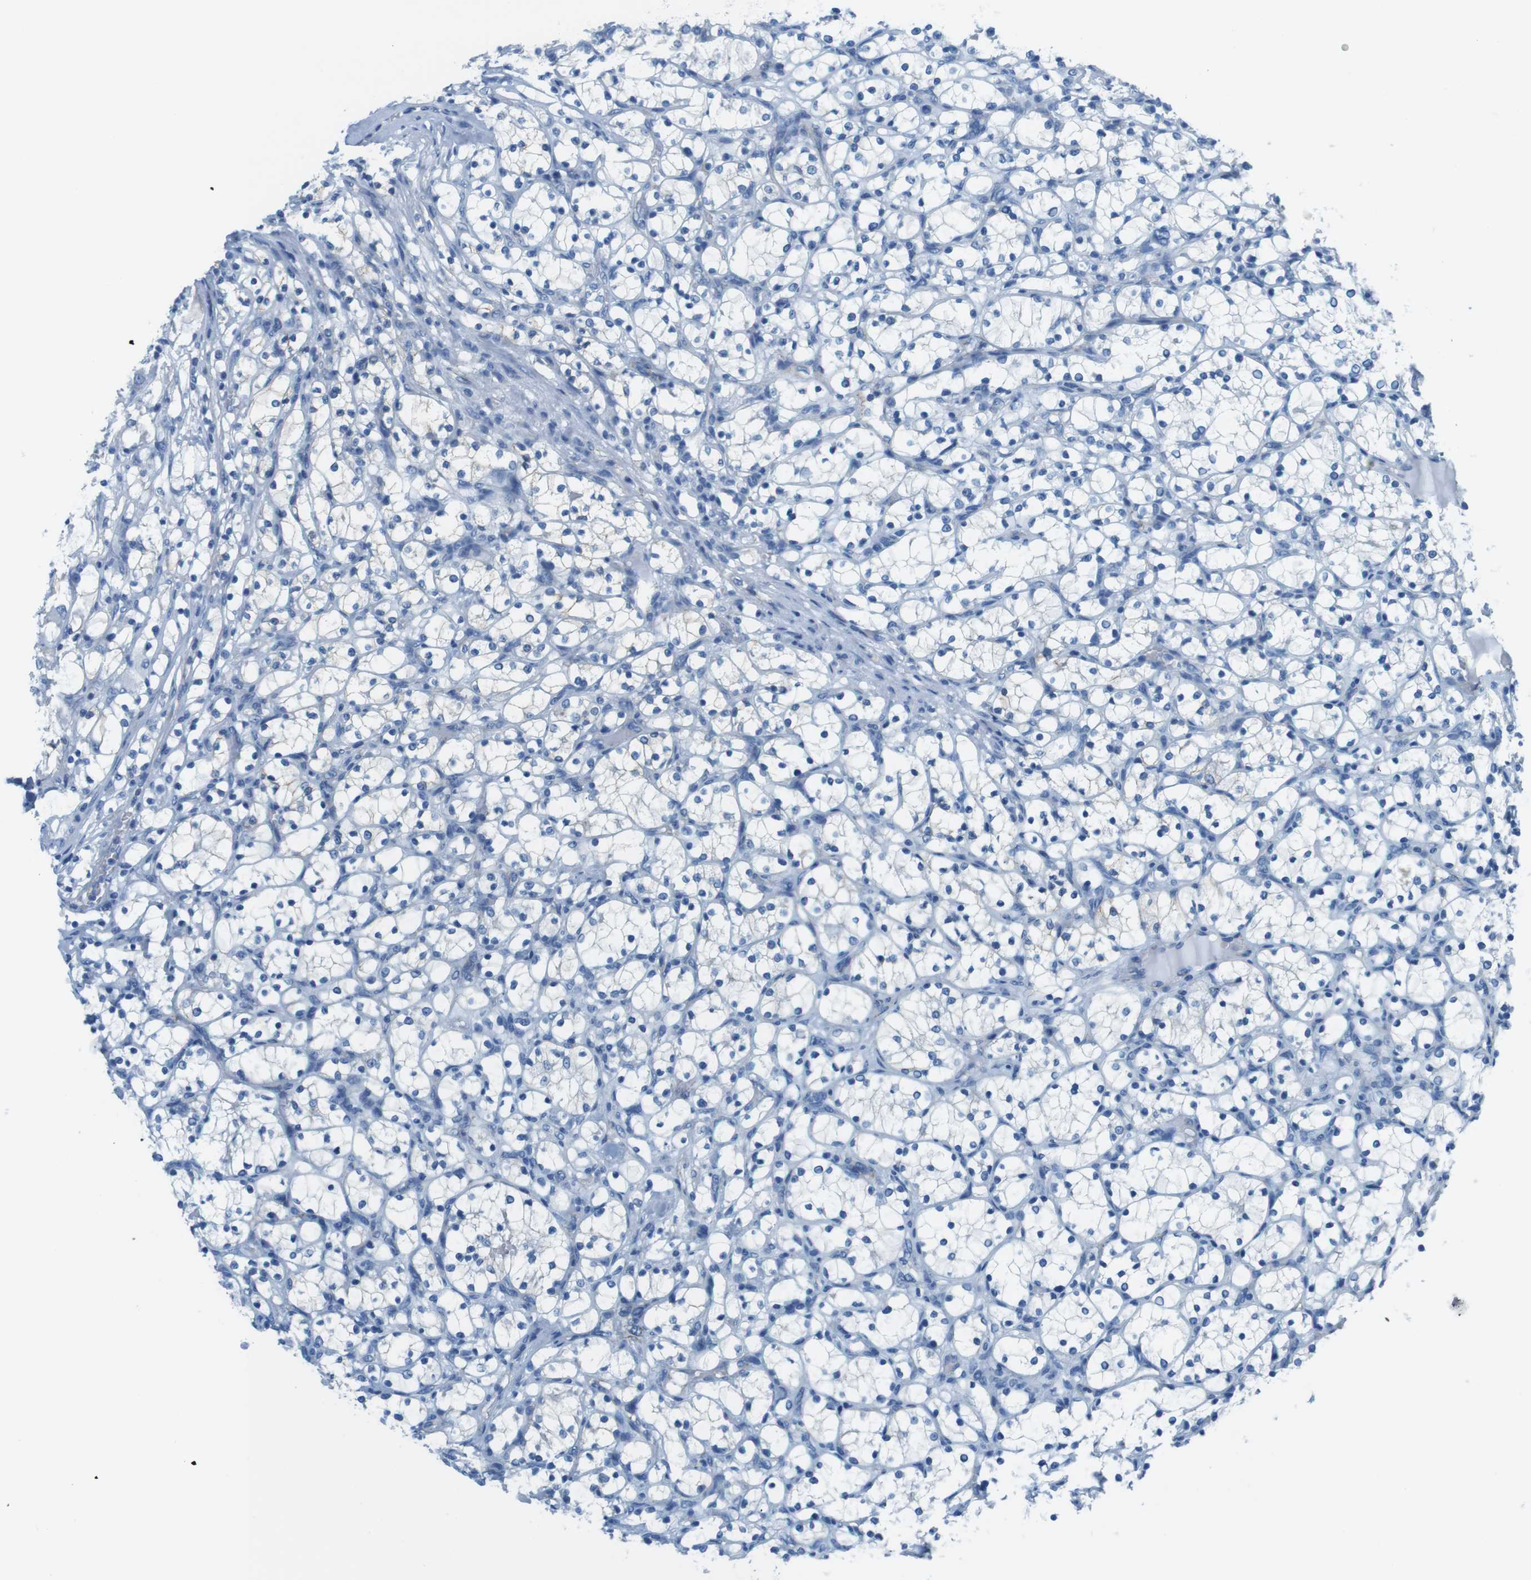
{"staining": {"intensity": "negative", "quantity": "none", "location": "none"}, "tissue": "renal cancer", "cell_type": "Tumor cells", "image_type": "cancer", "snomed": [{"axis": "morphology", "description": "Adenocarcinoma, NOS"}, {"axis": "topography", "description": "Kidney"}], "caption": "Human adenocarcinoma (renal) stained for a protein using immunohistochemistry reveals no staining in tumor cells.", "gene": "SLC6A6", "patient": {"sex": "female", "age": 69}}